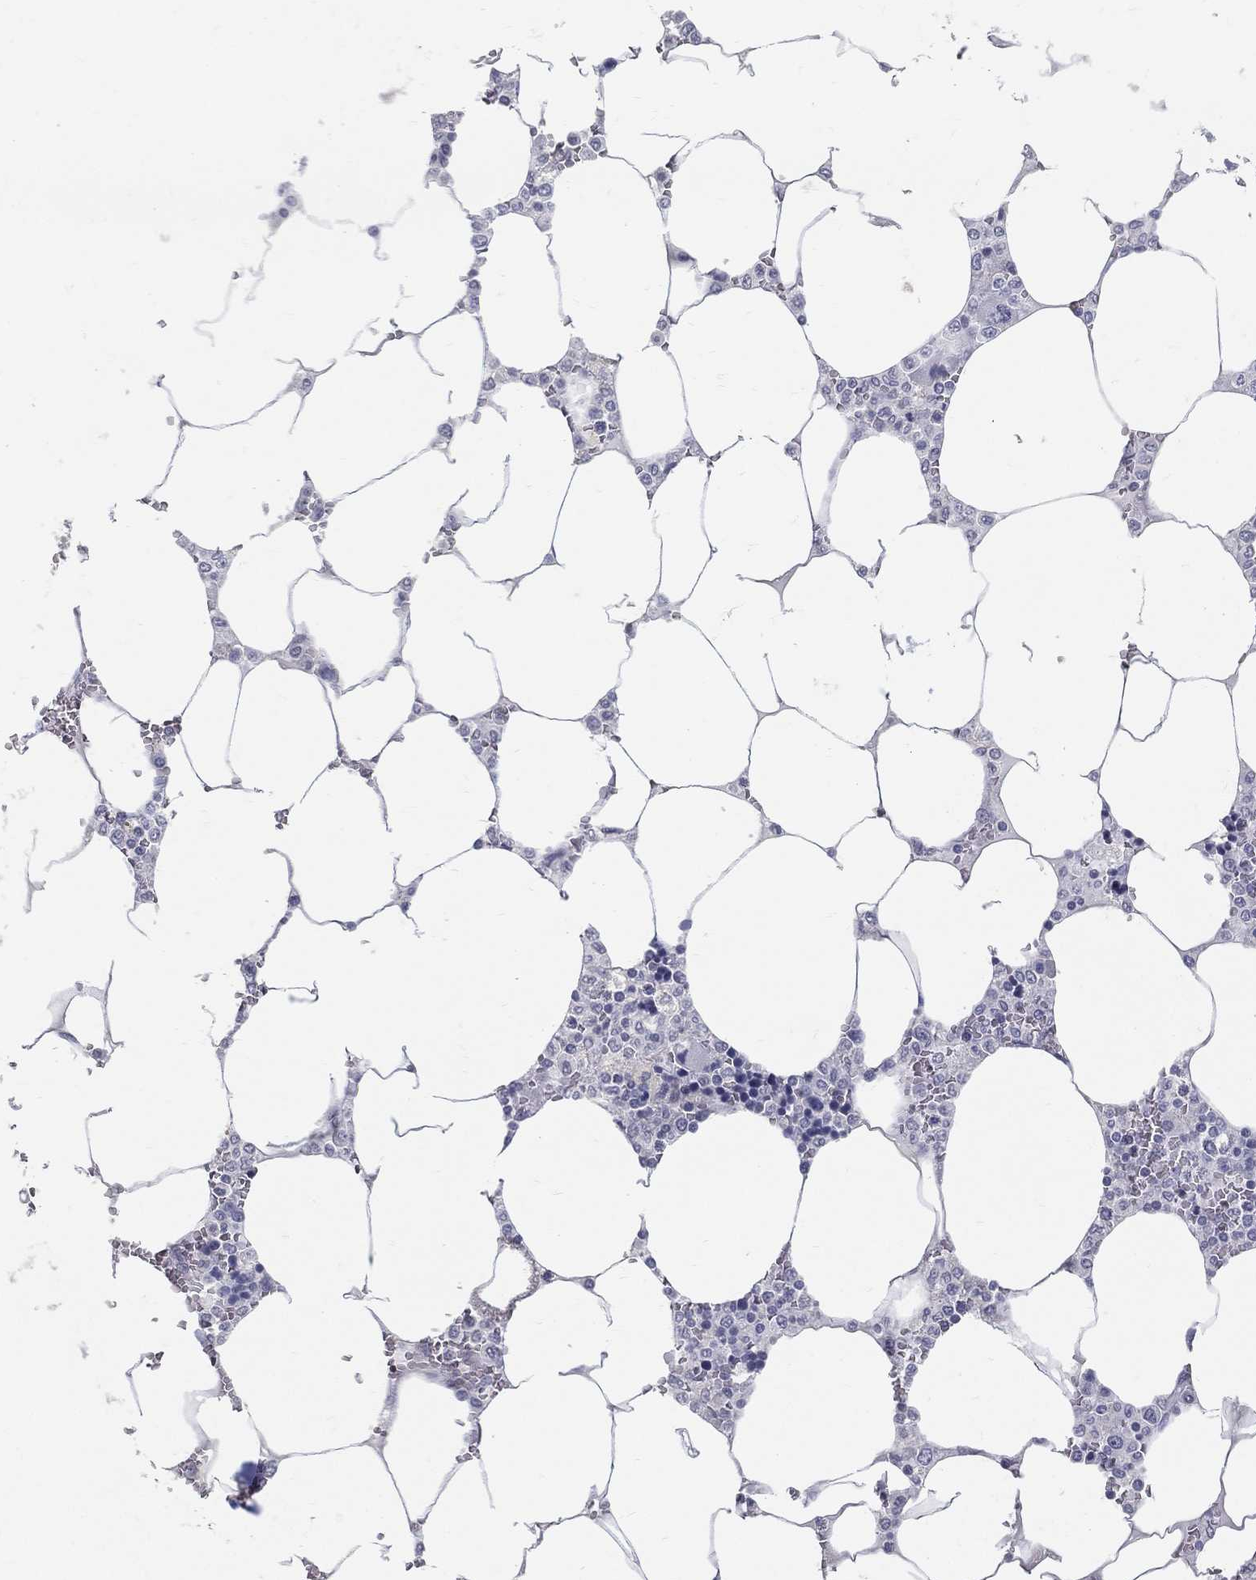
{"staining": {"intensity": "negative", "quantity": "none", "location": "none"}, "tissue": "bone marrow", "cell_type": "Hematopoietic cells", "image_type": "normal", "snomed": [{"axis": "morphology", "description": "Normal tissue, NOS"}, {"axis": "topography", "description": "Bone marrow"}], "caption": "This micrograph is of benign bone marrow stained with IHC to label a protein in brown with the nuclei are counter-stained blue. There is no positivity in hematopoietic cells. (Brightfield microscopy of DAB (3,3'-diaminobenzidine) immunohistochemistry (IHC) at high magnification).", "gene": "ACE2", "patient": {"sex": "male", "age": 91}}